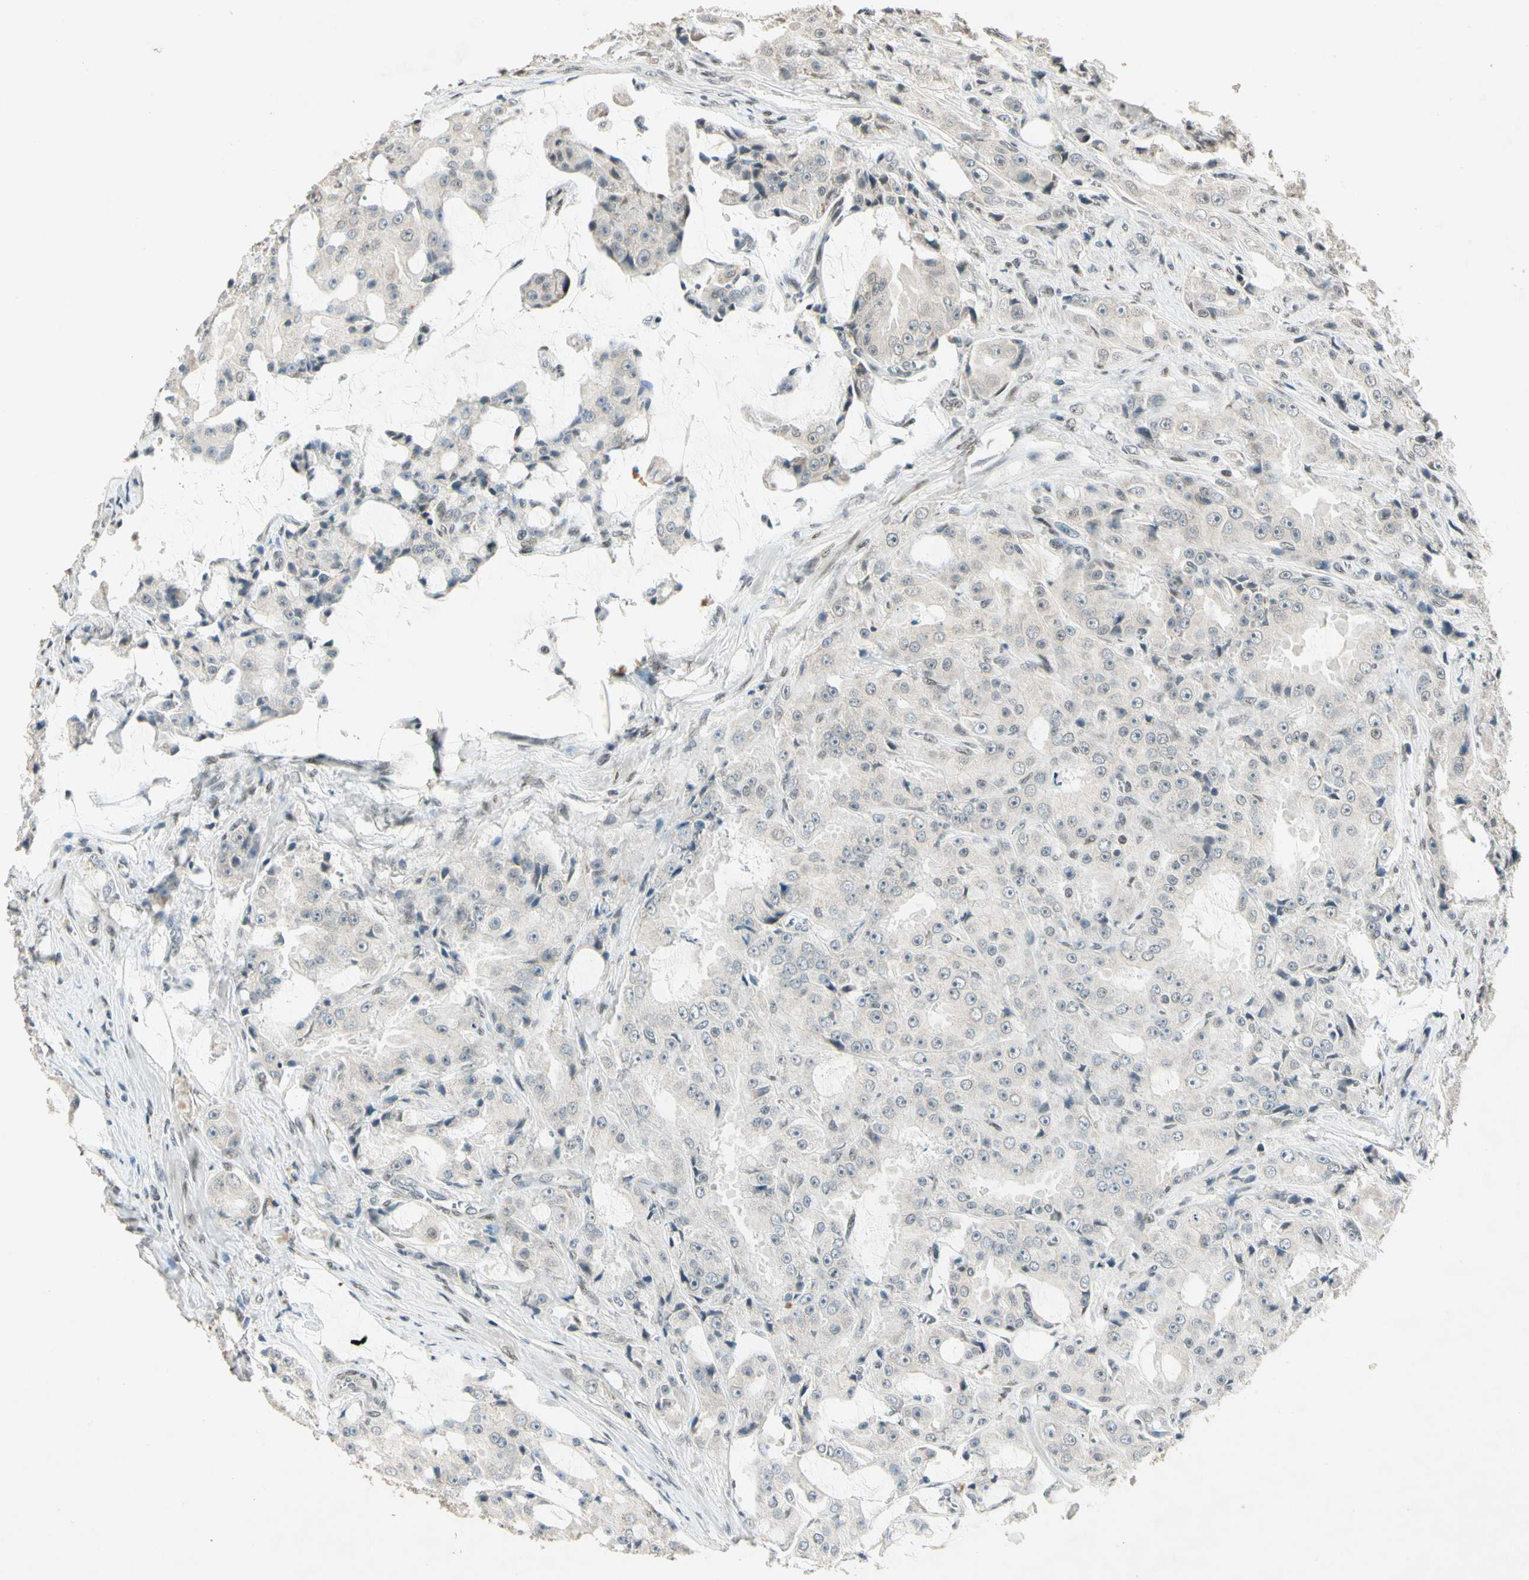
{"staining": {"intensity": "weak", "quantity": "<25%", "location": "cytoplasmic/membranous,nuclear"}, "tissue": "prostate cancer", "cell_type": "Tumor cells", "image_type": "cancer", "snomed": [{"axis": "morphology", "description": "Adenocarcinoma, High grade"}, {"axis": "topography", "description": "Prostate"}], "caption": "Protein analysis of prostate cancer reveals no significant staining in tumor cells.", "gene": "ZBTB4", "patient": {"sex": "male", "age": 73}}